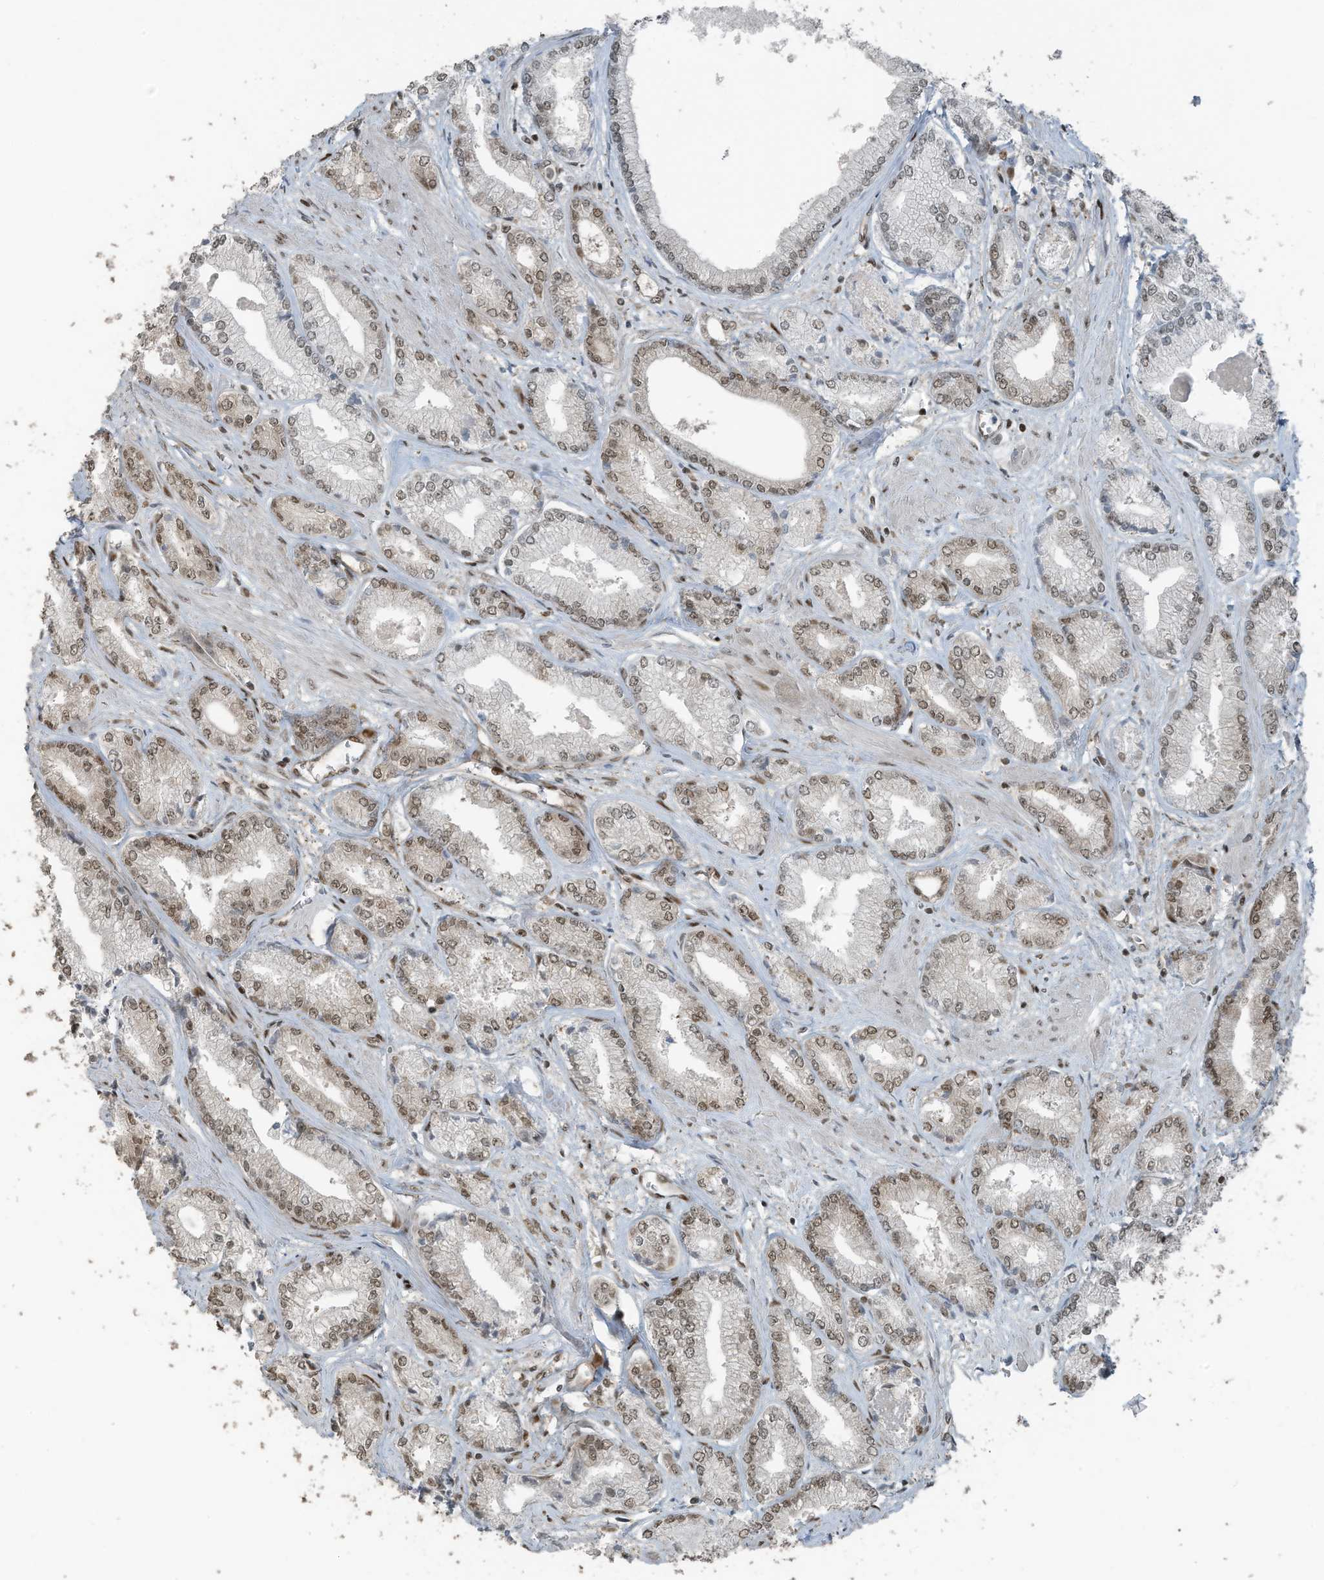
{"staining": {"intensity": "weak", "quantity": "25%-75%", "location": "nuclear"}, "tissue": "prostate cancer", "cell_type": "Tumor cells", "image_type": "cancer", "snomed": [{"axis": "morphology", "description": "Adenocarcinoma, Low grade"}, {"axis": "topography", "description": "Prostate"}], "caption": "Weak nuclear positivity is present in about 25%-75% of tumor cells in prostate low-grade adenocarcinoma.", "gene": "PCNP", "patient": {"sex": "male", "age": 60}}